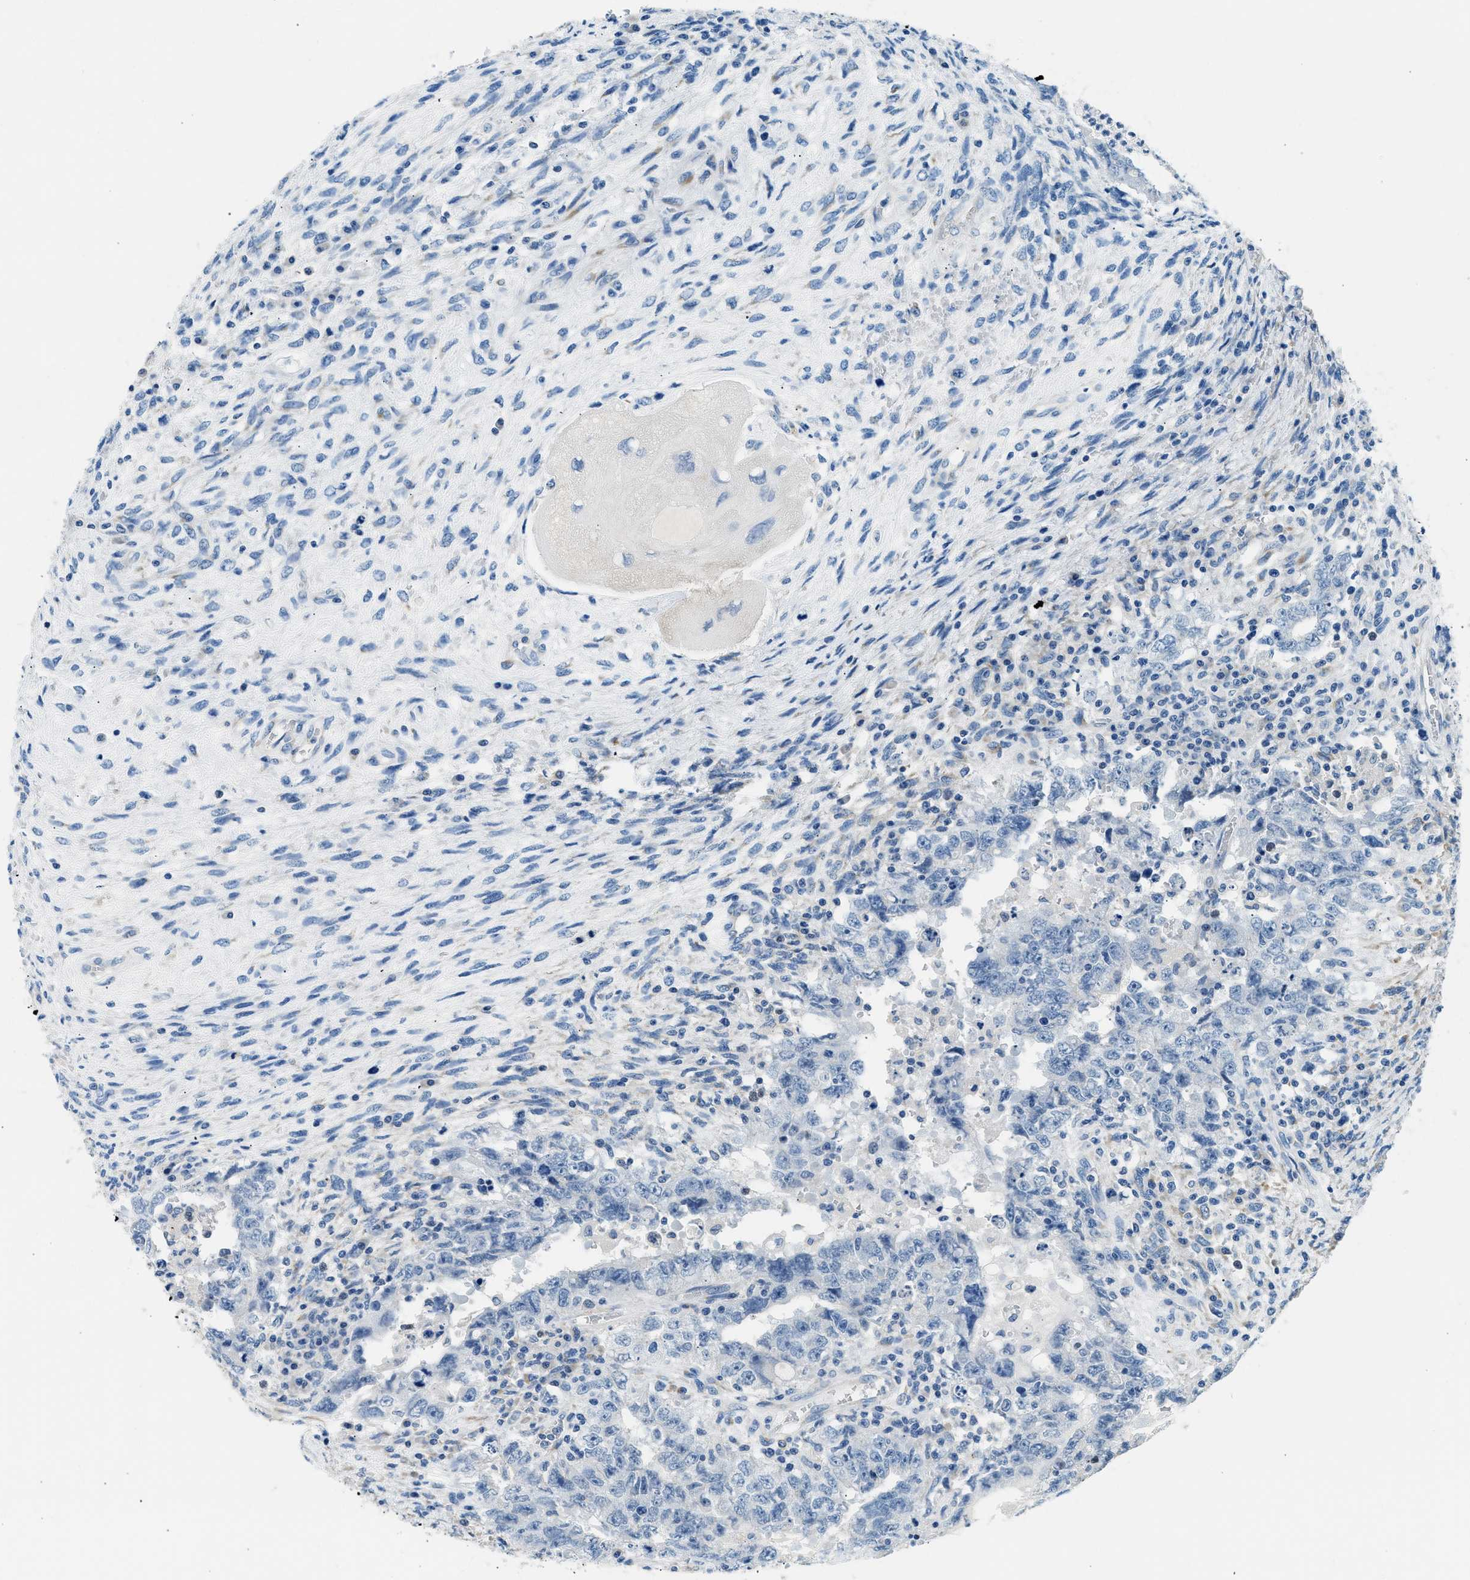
{"staining": {"intensity": "negative", "quantity": "none", "location": "none"}, "tissue": "testis cancer", "cell_type": "Tumor cells", "image_type": "cancer", "snomed": [{"axis": "morphology", "description": "Carcinoma, Embryonal, NOS"}, {"axis": "topography", "description": "Testis"}], "caption": "Immunohistochemical staining of human testis cancer (embryonal carcinoma) displays no significant positivity in tumor cells.", "gene": "CLDN18", "patient": {"sex": "male", "age": 26}}